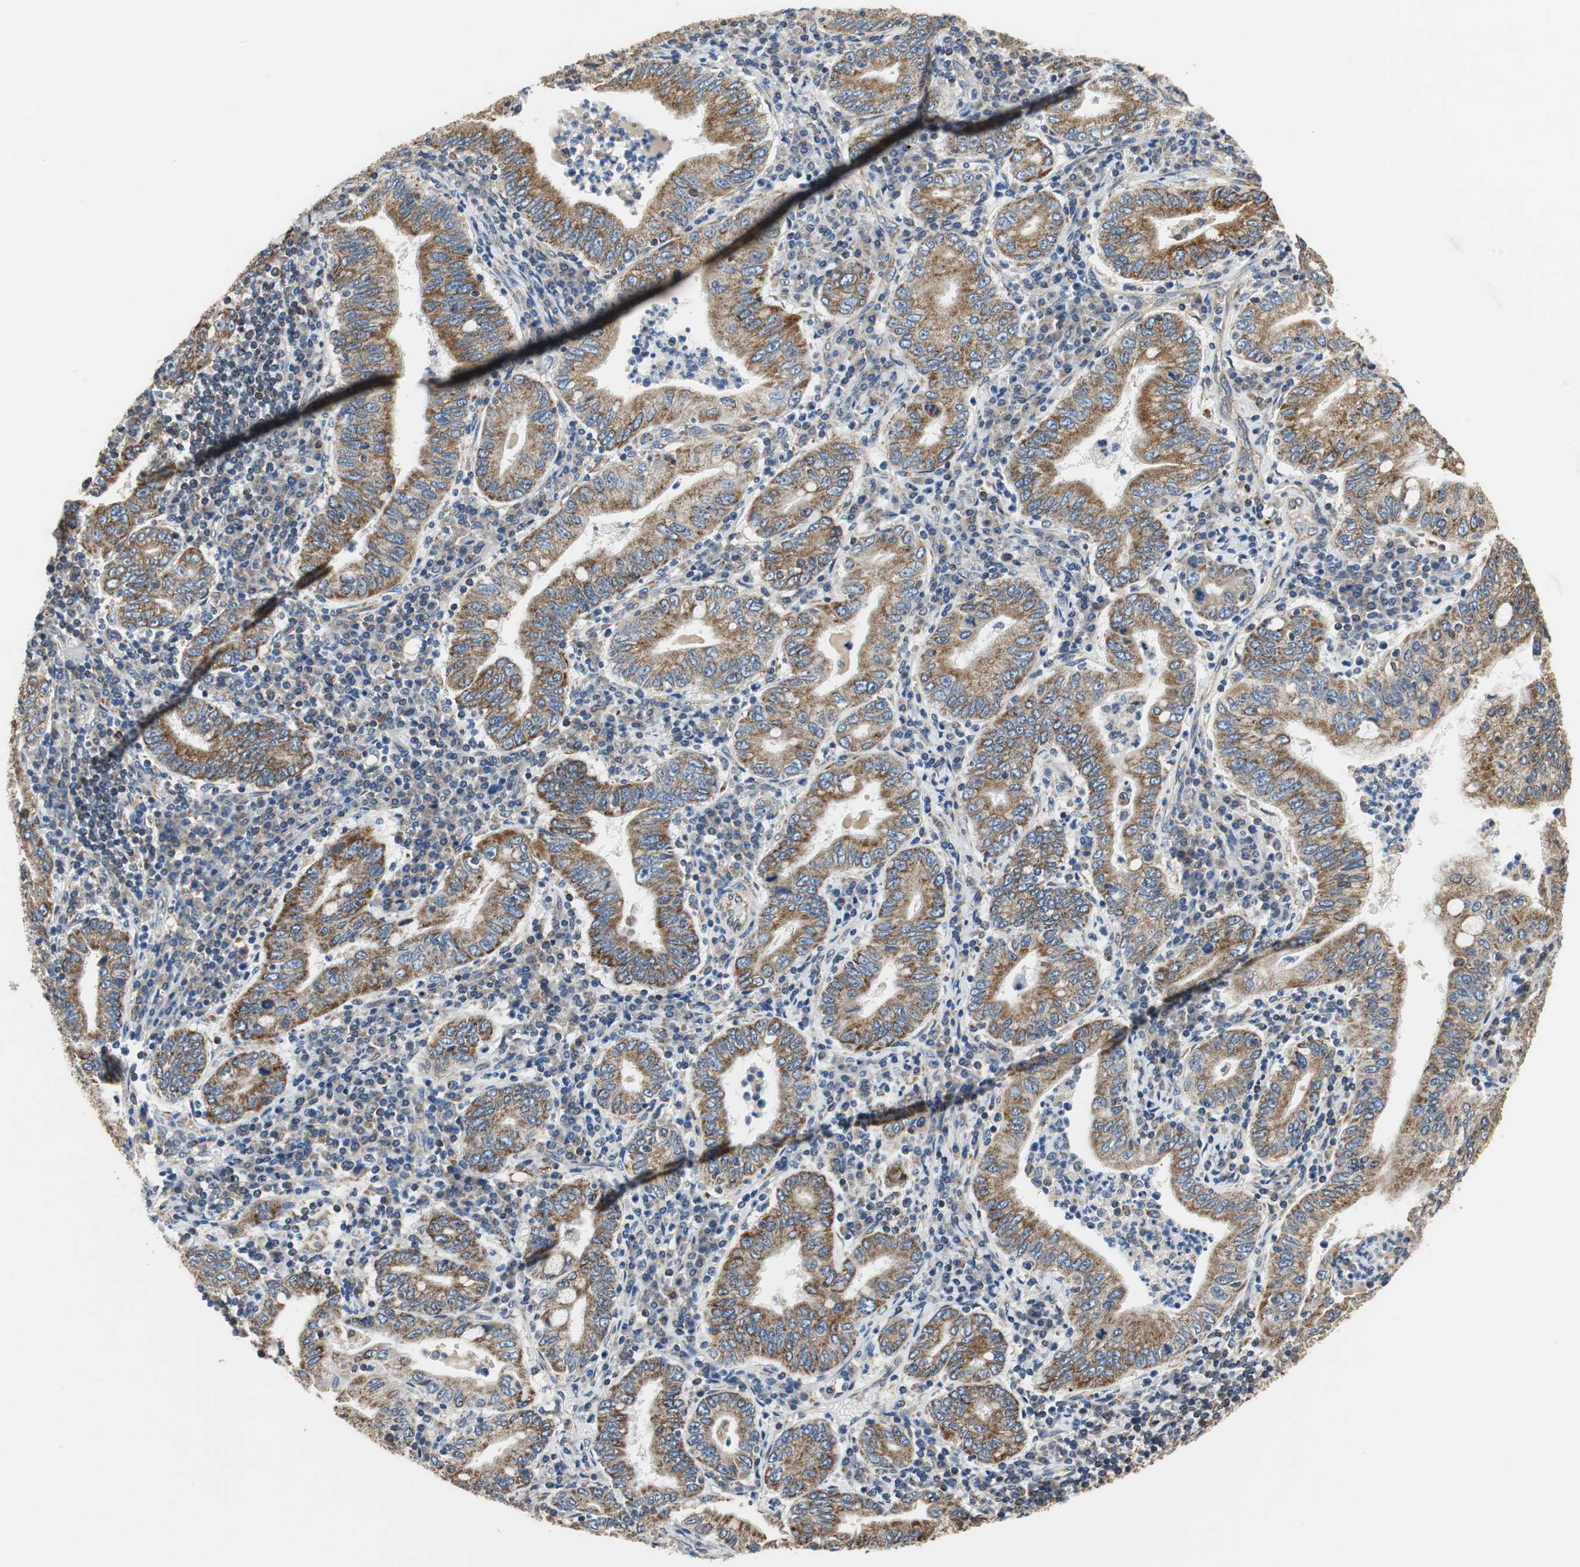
{"staining": {"intensity": "strong", "quantity": ">75%", "location": "cytoplasmic/membranous"}, "tissue": "stomach cancer", "cell_type": "Tumor cells", "image_type": "cancer", "snomed": [{"axis": "morphology", "description": "Normal tissue, NOS"}, {"axis": "morphology", "description": "Adenocarcinoma, NOS"}, {"axis": "topography", "description": "Esophagus"}, {"axis": "topography", "description": "Stomach, upper"}, {"axis": "topography", "description": "Peripheral nerve tissue"}], "caption": "A brown stain highlights strong cytoplasmic/membranous staining of a protein in adenocarcinoma (stomach) tumor cells.", "gene": "GSTK1", "patient": {"sex": "male", "age": 62}}